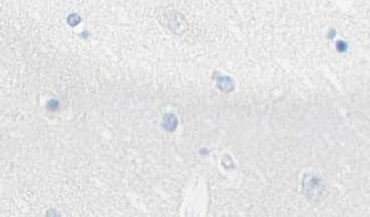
{"staining": {"intensity": "negative", "quantity": "none", "location": "none"}, "tissue": "hippocampus", "cell_type": "Glial cells", "image_type": "normal", "snomed": [{"axis": "morphology", "description": "Normal tissue, NOS"}, {"axis": "topography", "description": "Hippocampus"}], "caption": "An immunohistochemistry (IHC) photomicrograph of benign hippocampus is shown. There is no staining in glial cells of hippocampus.", "gene": "DYNAP", "patient": {"sex": "female", "age": 54}}